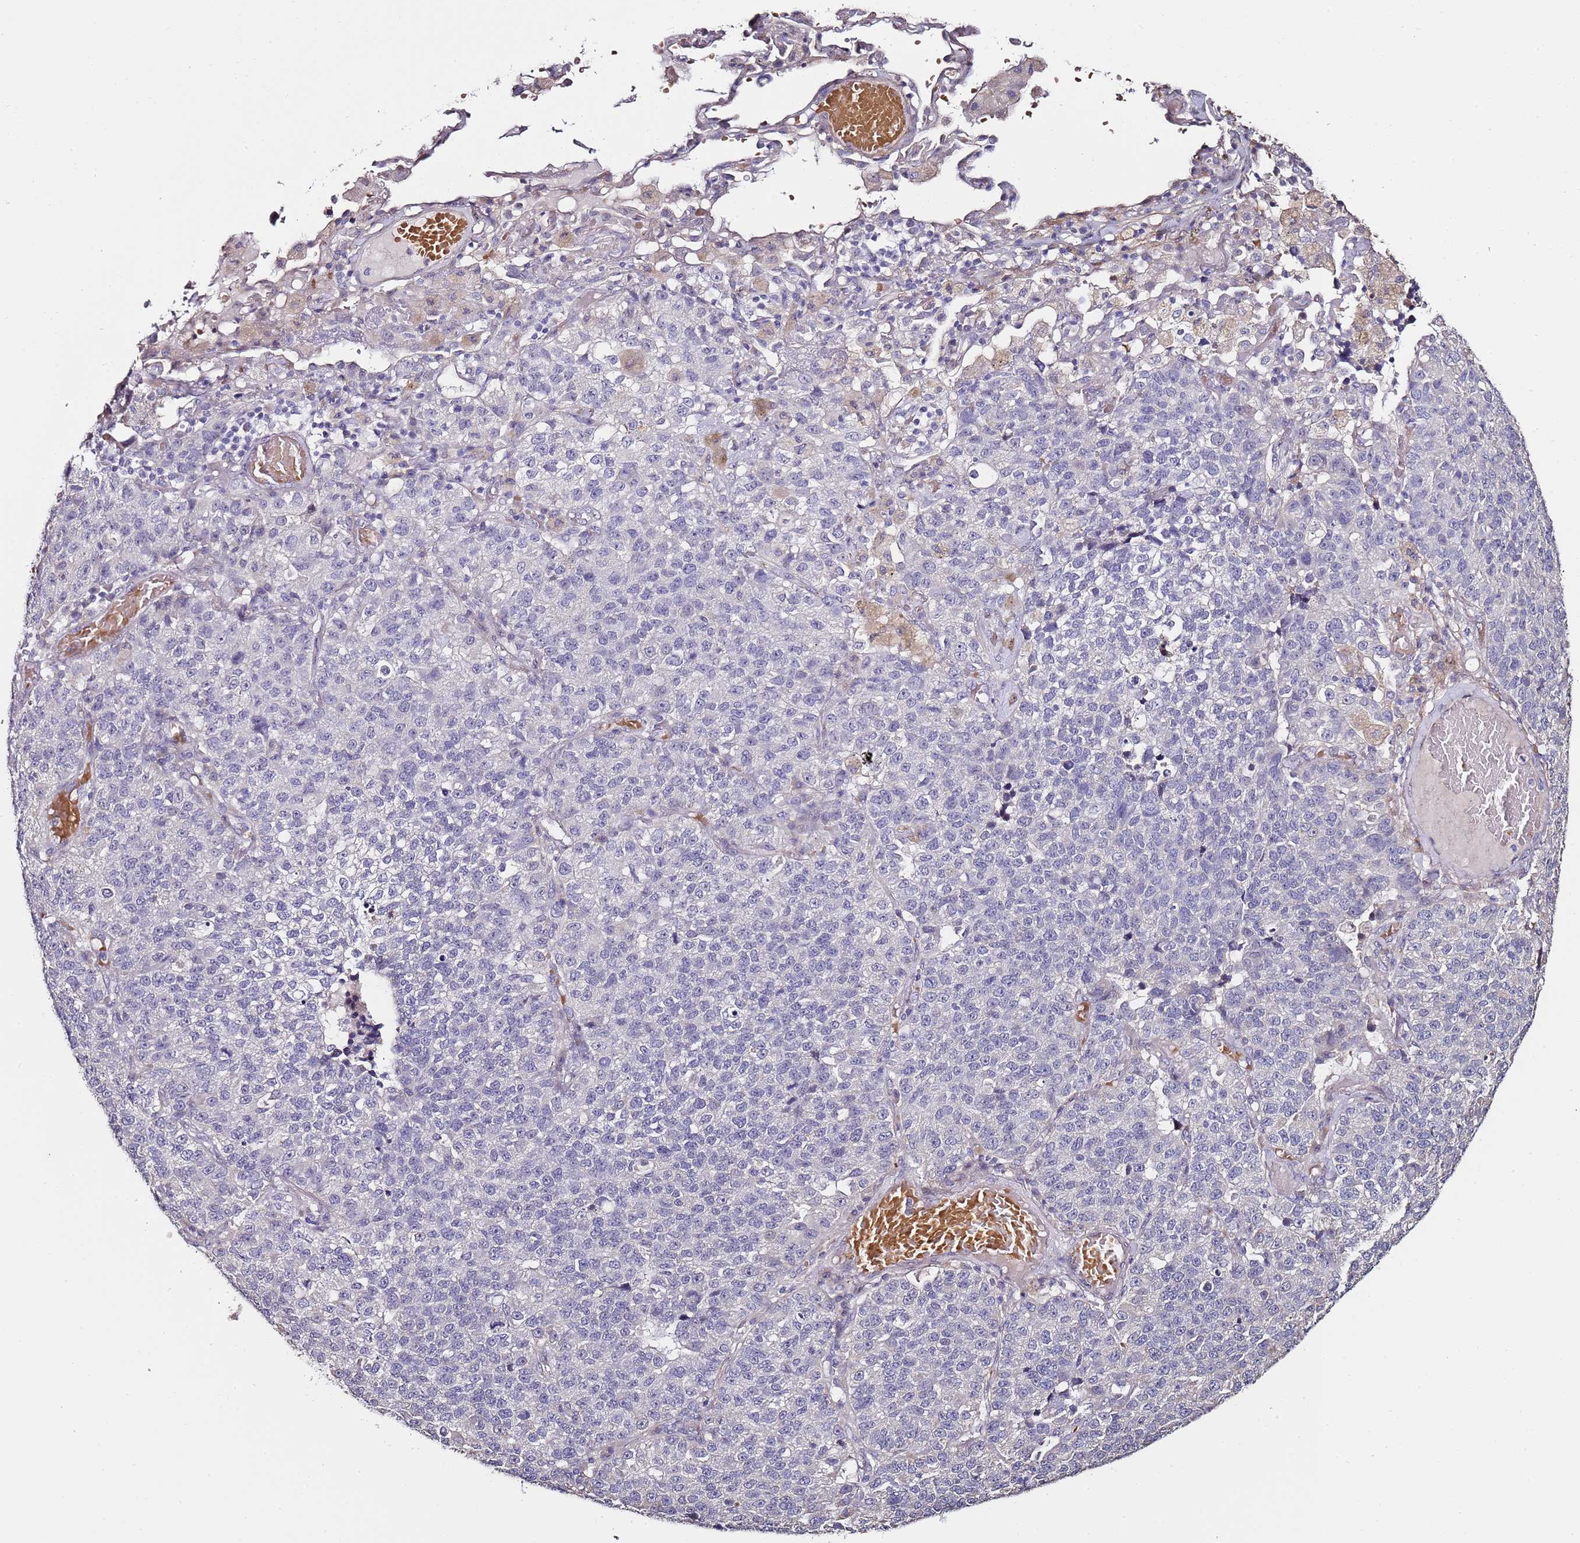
{"staining": {"intensity": "negative", "quantity": "none", "location": "none"}, "tissue": "lung cancer", "cell_type": "Tumor cells", "image_type": "cancer", "snomed": [{"axis": "morphology", "description": "Adenocarcinoma, NOS"}, {"axis": "topography", "description": "Lung"}], "caption": "The image displays no significant positivity in tumor cells of lung adenocarcinoma. (DAB (3,3'-diaminobenzidine) immunohistochemistry with hematoxylin counter stain).", "gene": "C3orf80", "patient": {"sex": "male", "age": 49}}